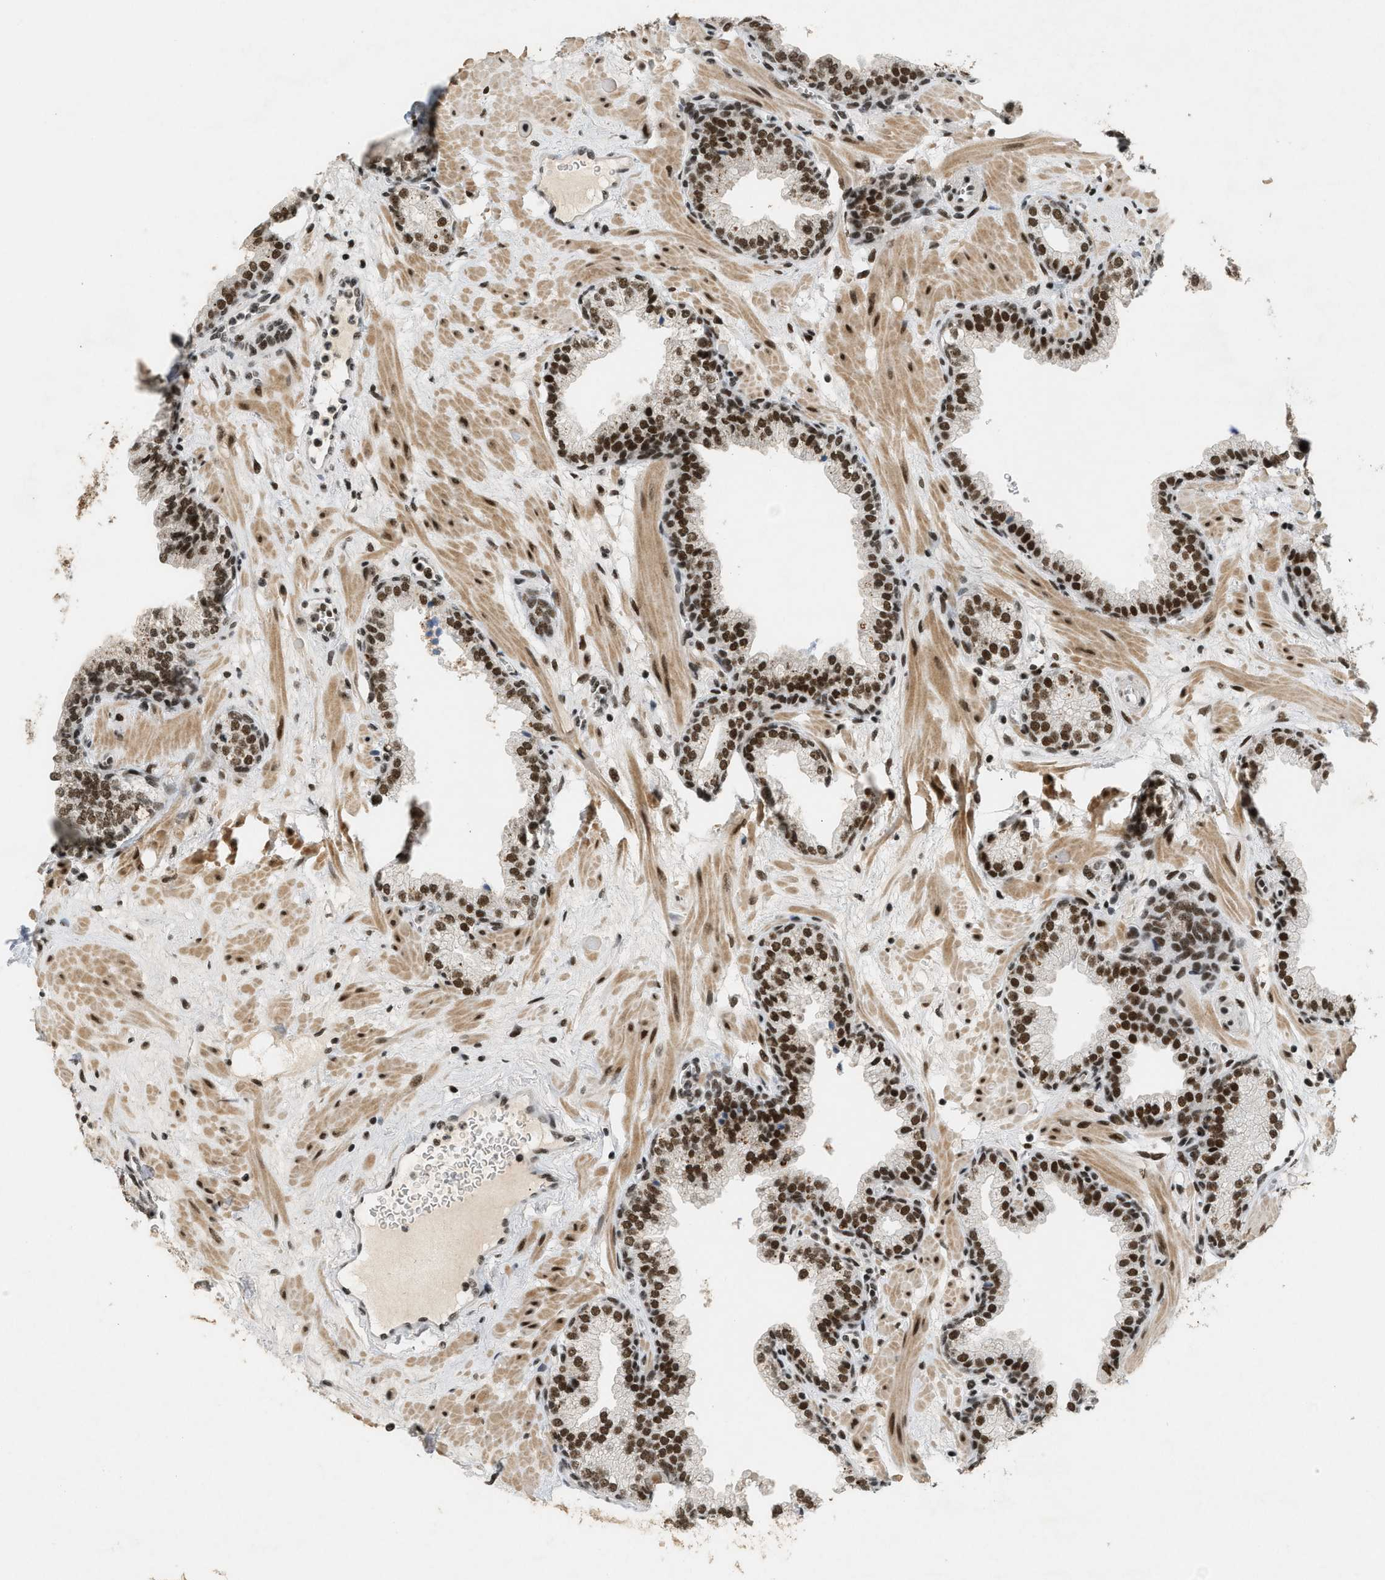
{"staining": {"intensity": "strong", "quantity": ">75%", "location": "nuclear"}, "tissue": "prostate", "cell_type": "Glandular cells", "image_type": "normal", "snomed": [{"axis": "morphology", "description": "Normal tissue, NOS"}, {"axis": "morphology", "description": "Urothelial carcinoma, Low grade"}, {"axis": "topography", "description": "Urinary bladder"}, {"axis": "topography", "description": "Prostate"}], "caption": "Human prostate stained for a protein (brown) displays strong nuclear positive positivity in approximately >75% of glandular cells.", "gene": "SMARCB1", "patient": {"sex": "male", "age": 60}}